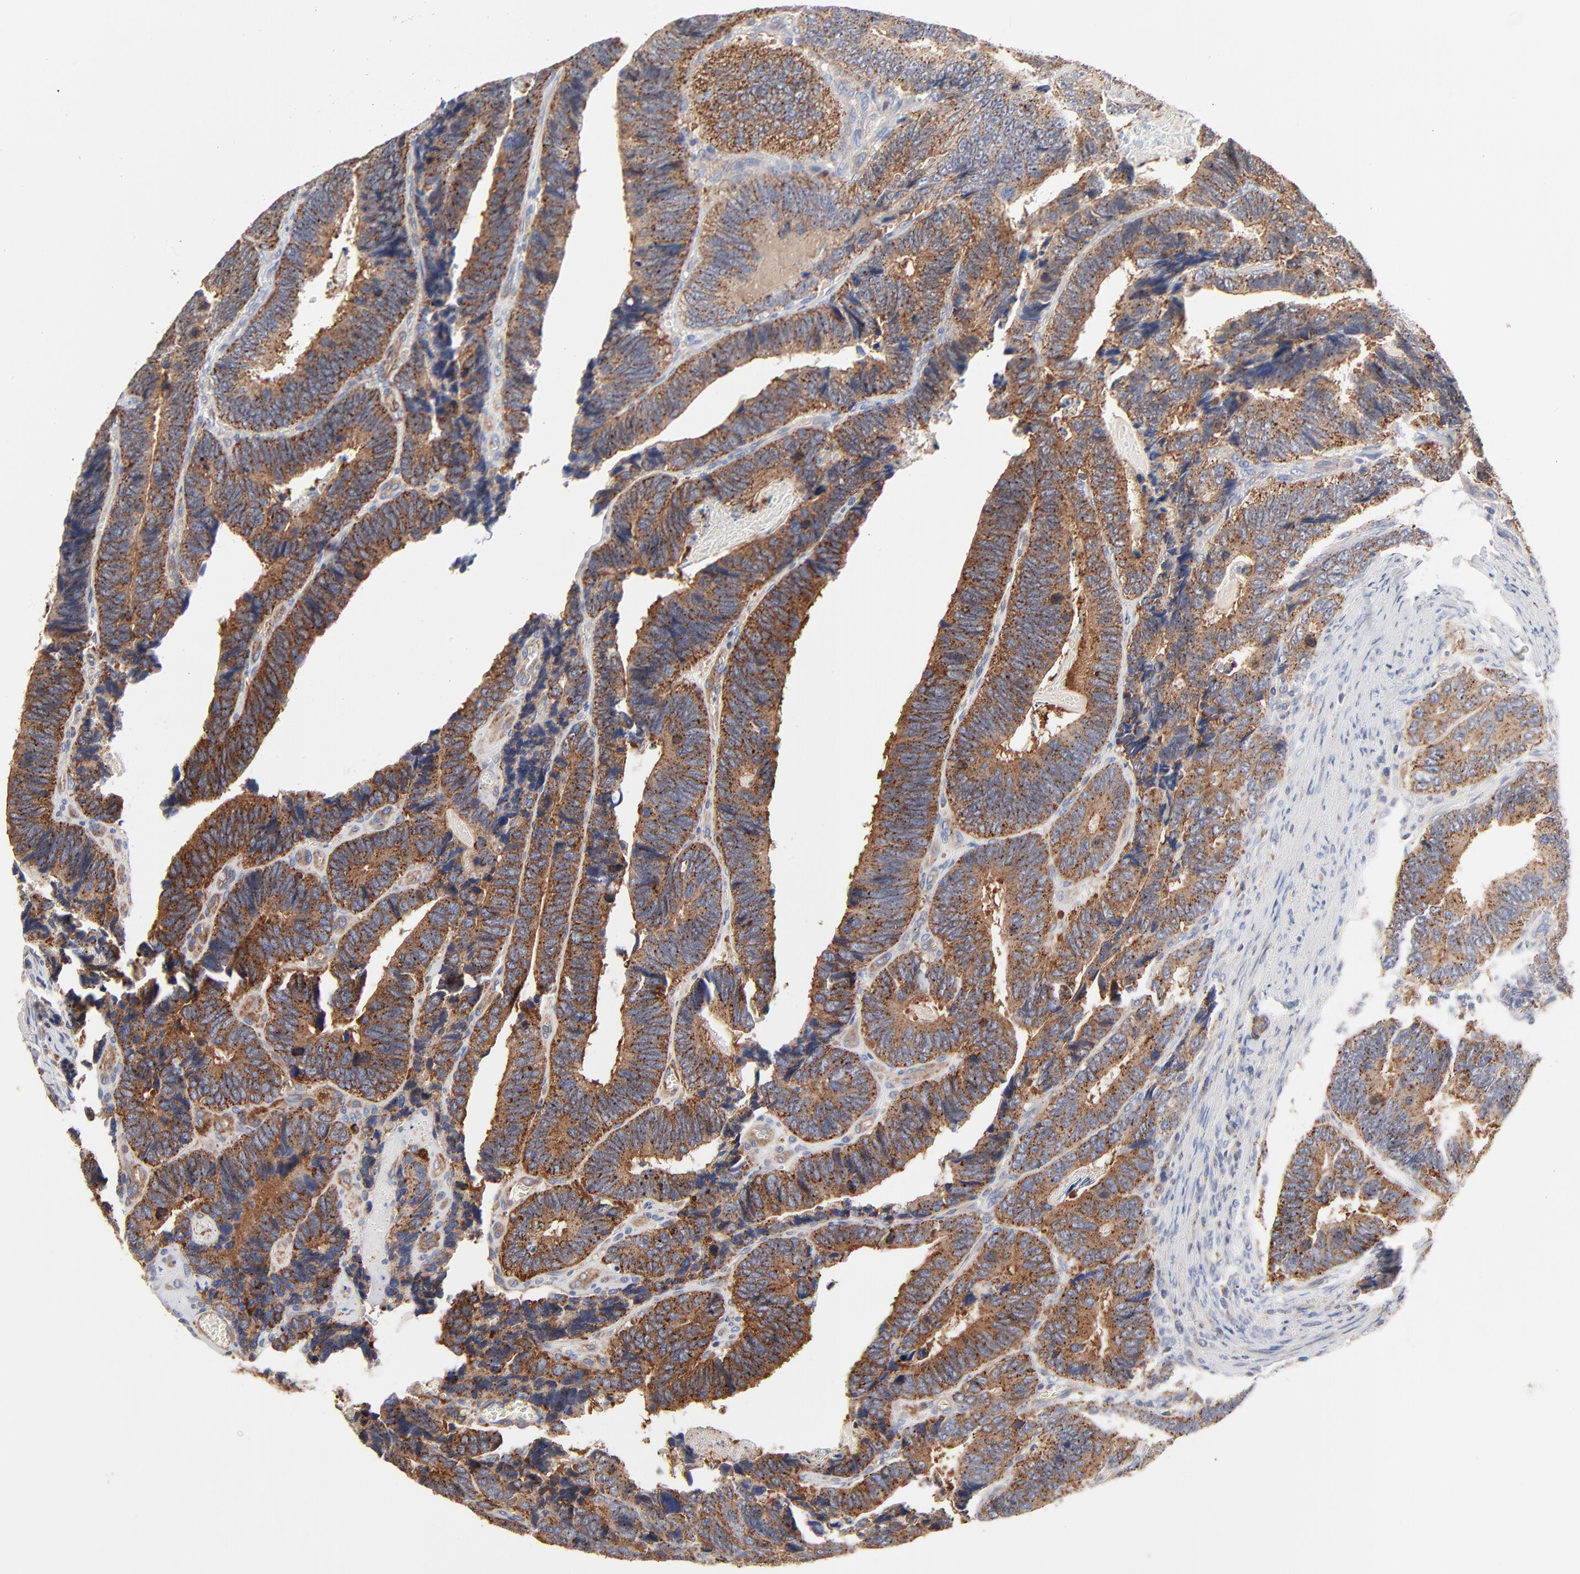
{"staining": {"intensity": "strong", "quantity": ">75%", "location": "cytoplasmic/membranous"}, "tissue": "colorectal cancer", "cell_type": "Tumor cells", "image_type": "cancer", "snomed": [{"axis": "morphology", "description": "Adenocarcinoma, NOS"}, {"axis": "topography", "description": "Colon"}], "caption": "IHC of human colorectal cancer (adenocarcinoma) shows high levels of strong cytoplasmic/membranous positivity in approximately >75% of tumor cells. (Stains: DAB (3,3'-diaminobenzidine) in brown, nuclei in blue, Microscopy: brightfield microscopy at high magnification).", "gene": "CD2AP", "patient": {"sex": "male", "age": 72}}